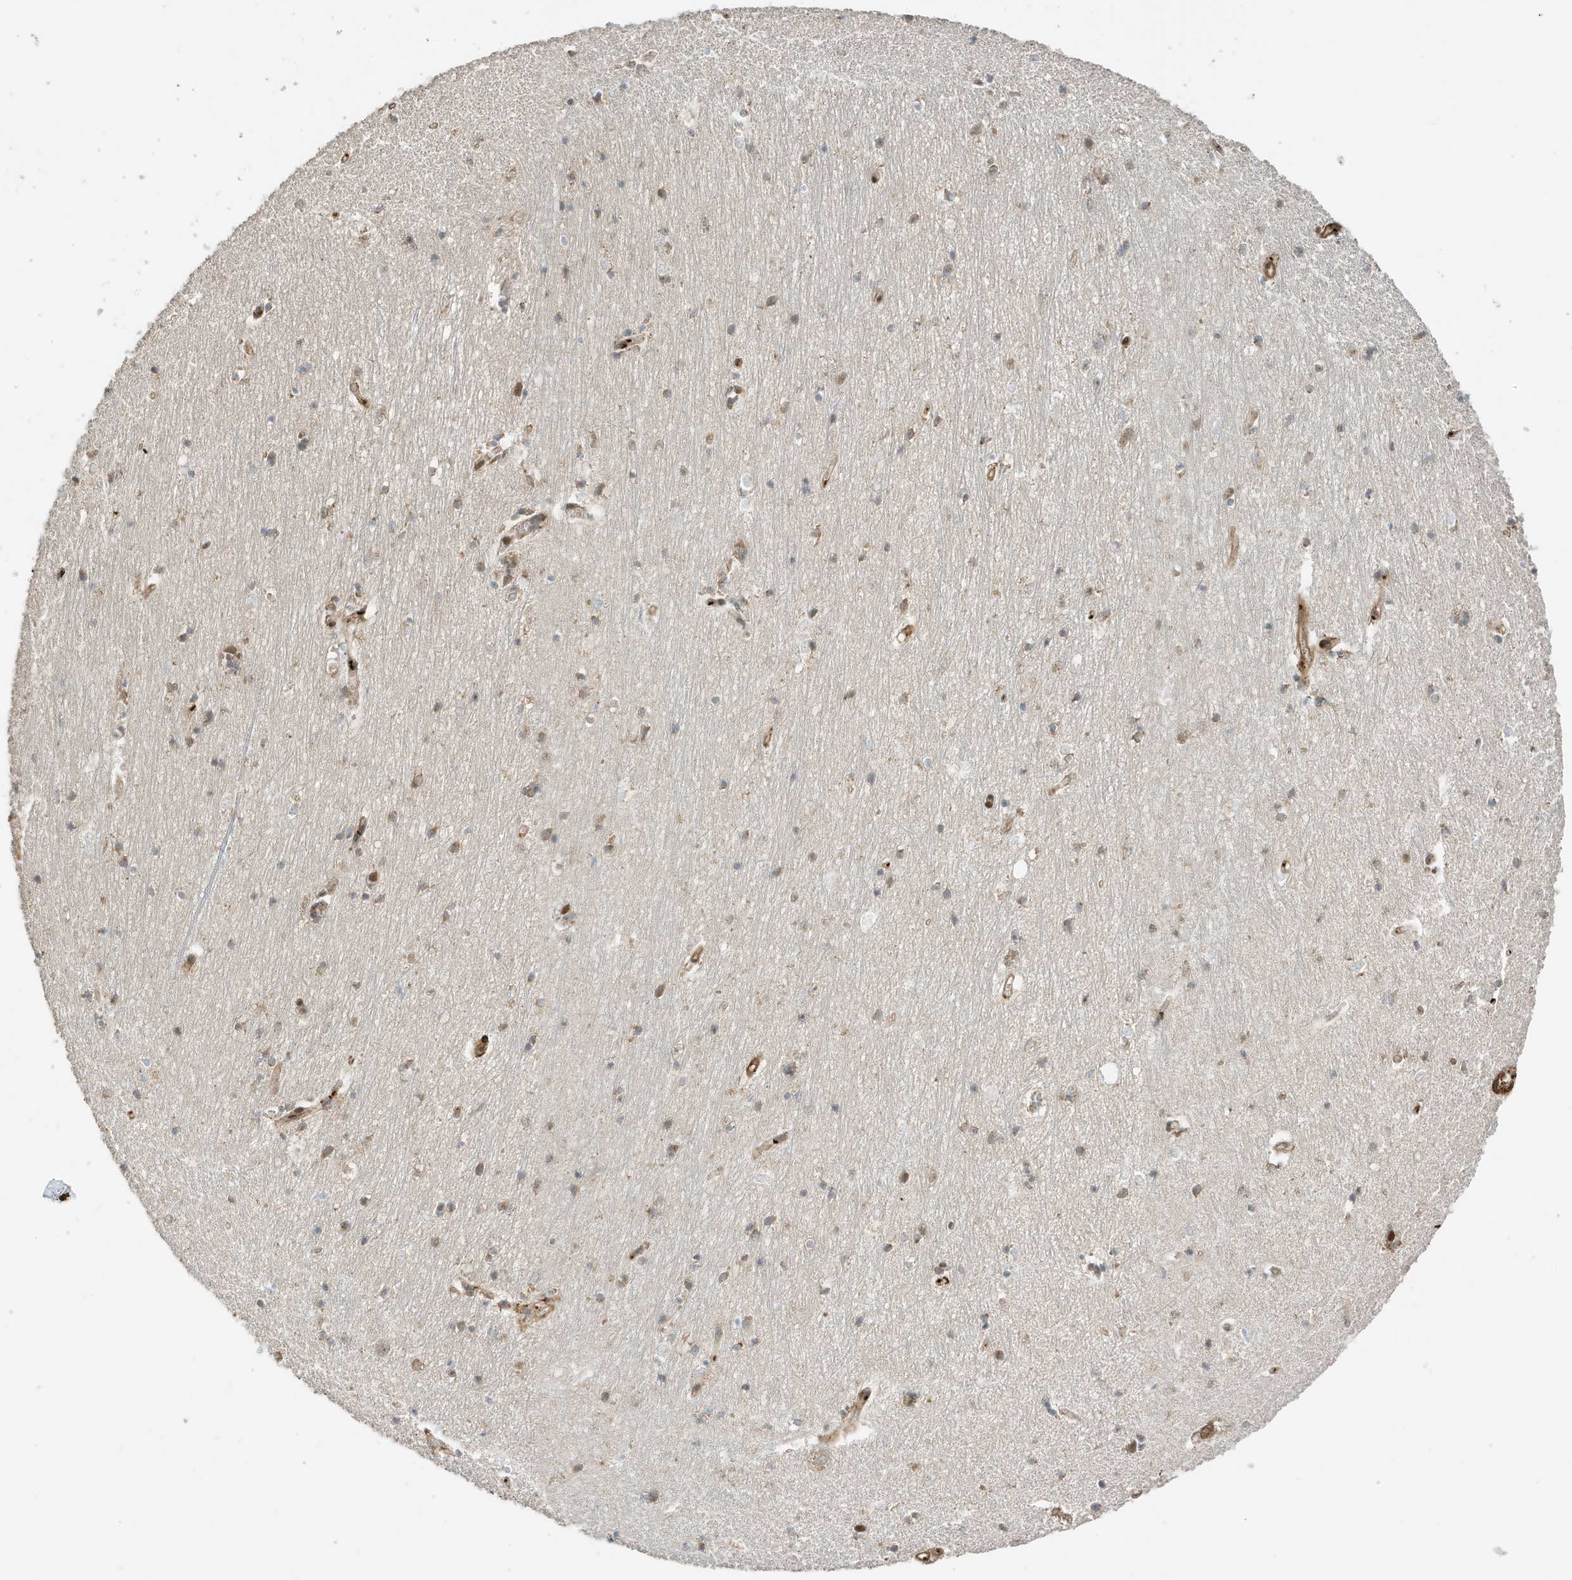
{"staining": {"intensity": "weak", "quantity": "25%-75%", "location": "cytoplasmic/membranous"}, "tissue": "hippocampus", "cell_type": "Glial cells", "image_type": "normal", "snomed": [{"axis": "morphology", "description": "Normal tissue, NOS"}, {"axis": "topography", "description": "Hippocampus"}], "caption": "Protein staining by immunohistochemistry displays weak cytoplasmic/membranous staining in approximately 25%-75% of glial cells in benign hippocampus.", "gene": "MAST3", "patient": {"sex": "female", "age": 64}}